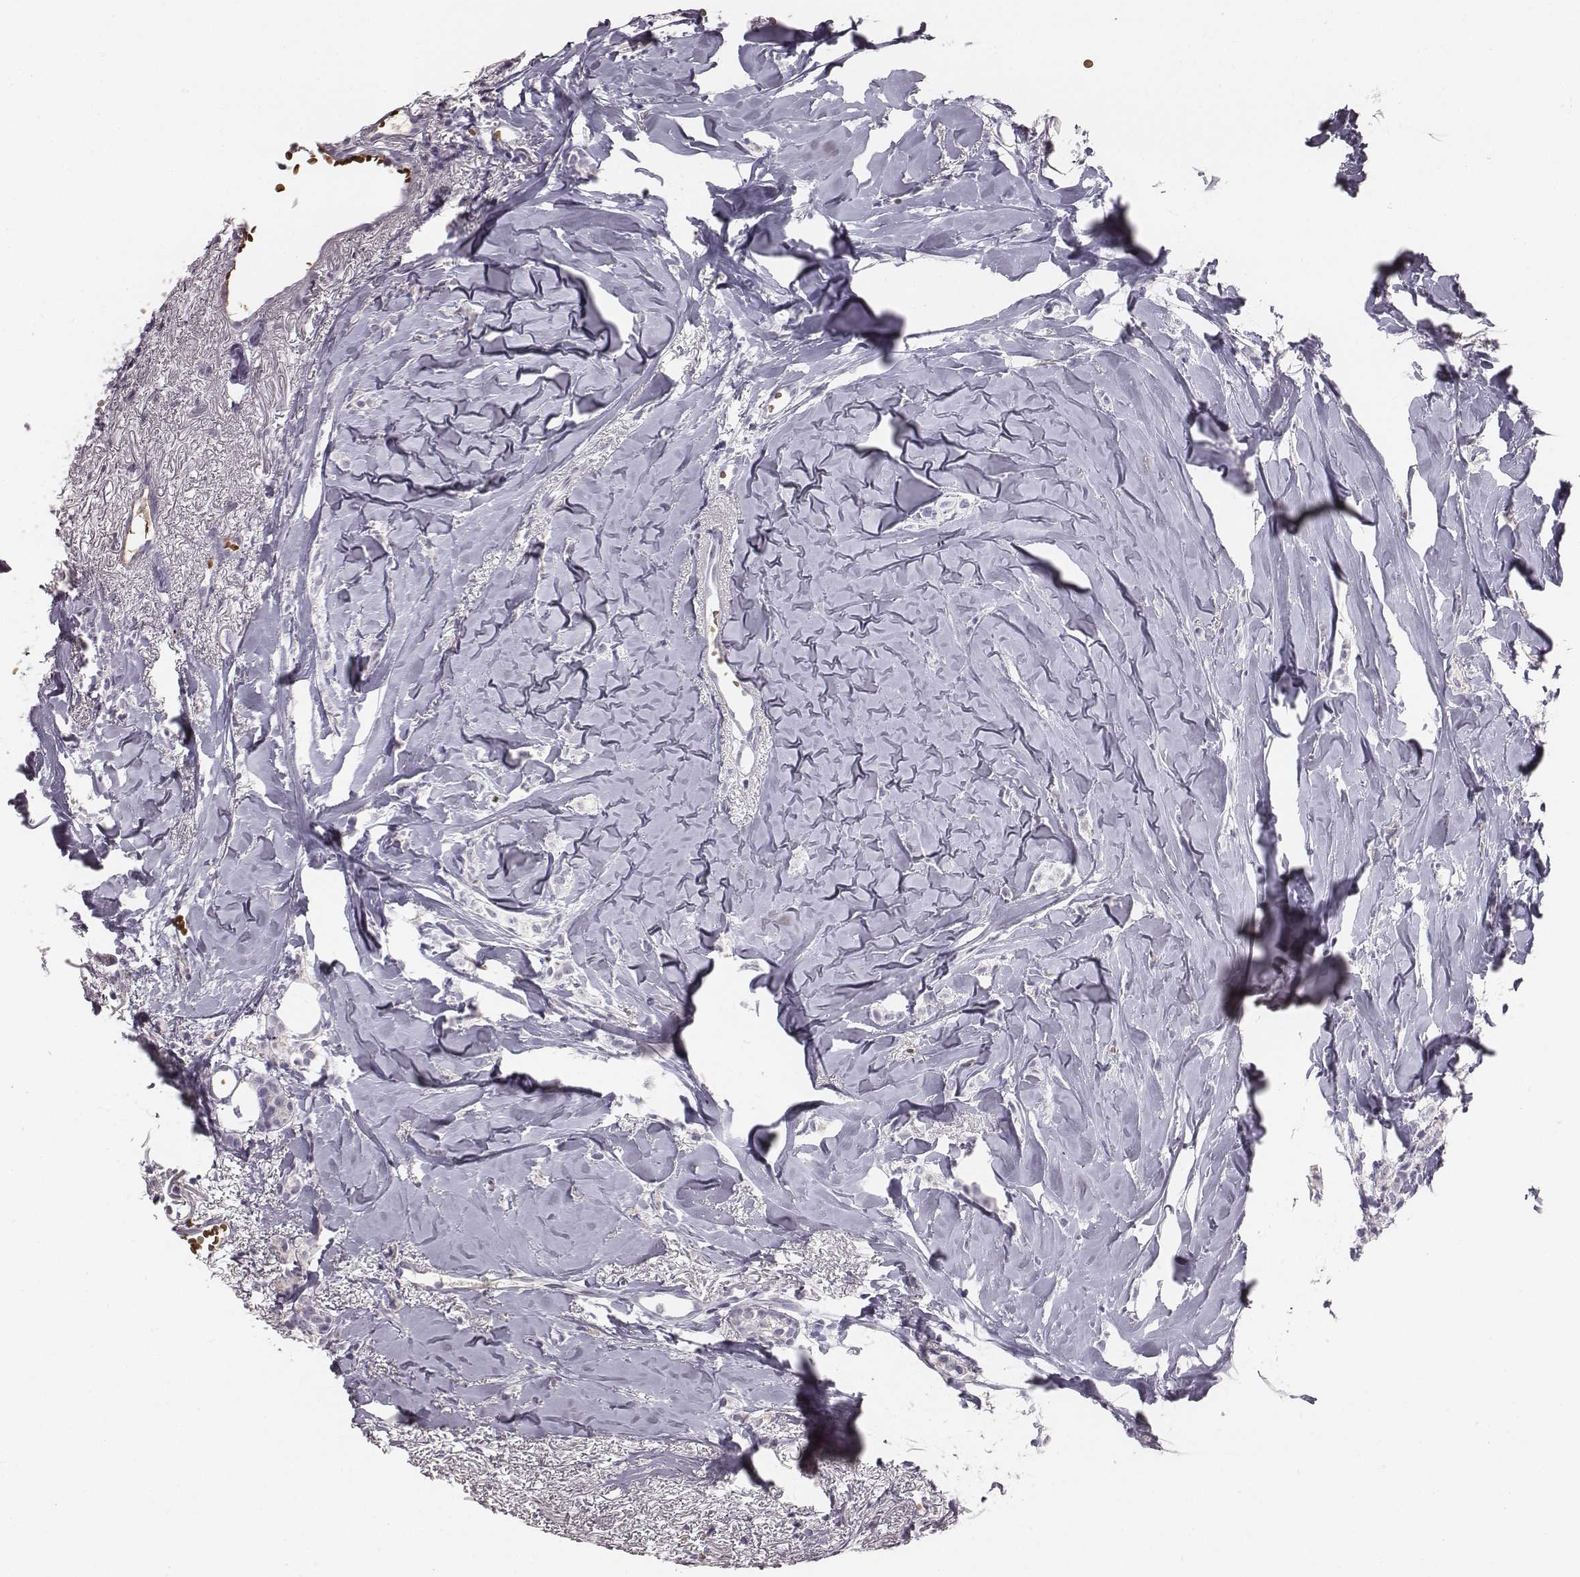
{"staining": {"intensity": "negative", "quantity": "none", "location": "none"}, "tissue": "breast cancer", "cell_type": "Tumor cells", "image_type": "cancer", "snomed": [{"axis": "morphology", "description": "Duct carcinoma"}, {"axis": "topography", "description": "Breast"}], "caption": "Tumor cells are negative for protein expression in human intraductal carcinoma (breast).", "gene": "HBZ", "patient": {"sex": "female", "age": 85}}